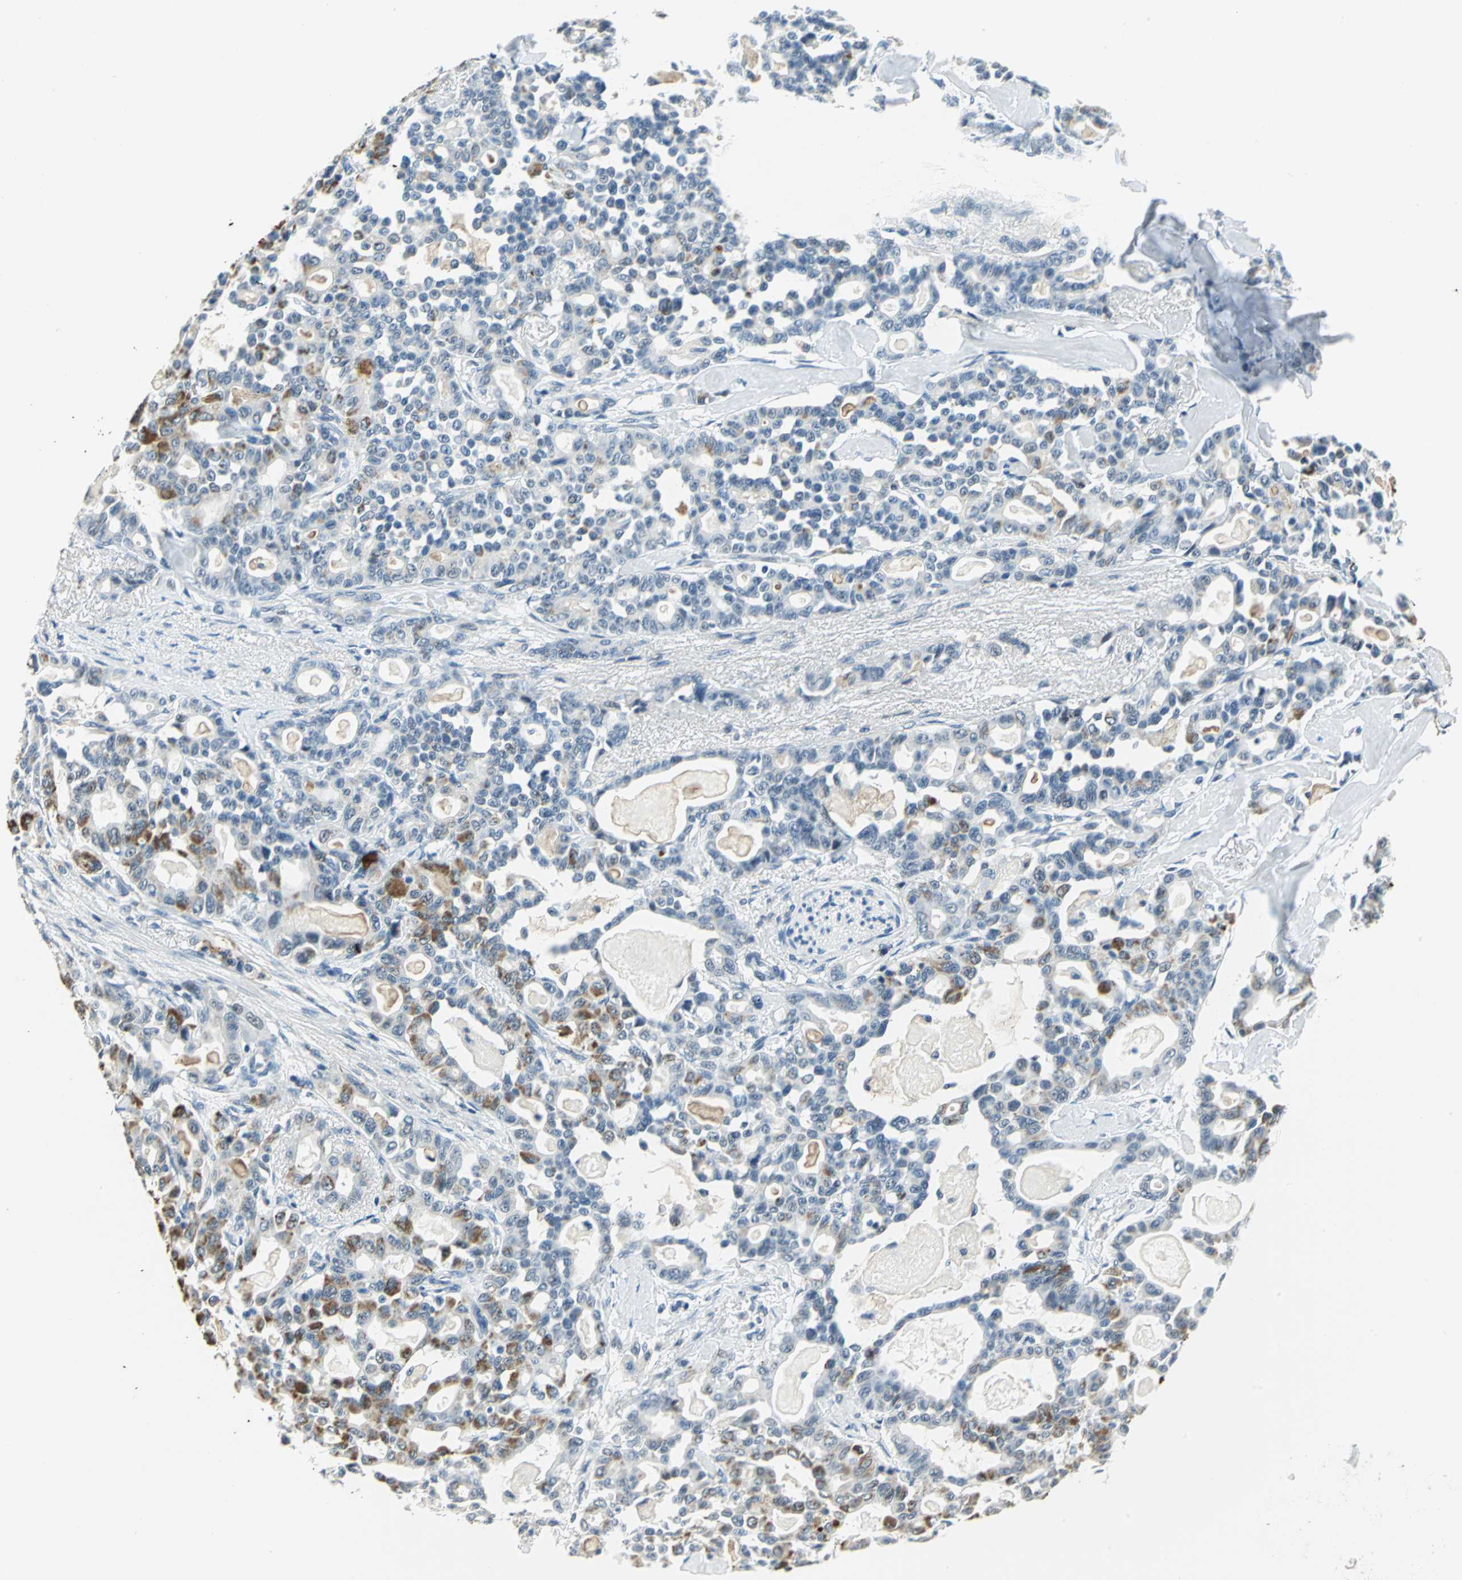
{"staining": {"intensity": "moderate", "quantity": "<25%", "location": "cytoplasmic/membranous"}, "tissue": "pancreatic cancer", "cell_type": "Tumor cells", "image_type": "cancer", "snomed": [{"axis": "morphology", "description": "Adenocarcinoma, NOS"}, {"axis": "topography", "description": "Pancreas"}], "caption": "Protein staining of pancreatic cancer (adenocarcinoma) tissue displays moderate cytoplasmic/membranous positivity in about <25% of tumor cells.", "gene": "RAD17", "patient": {"sex": "male", "age": 63}}